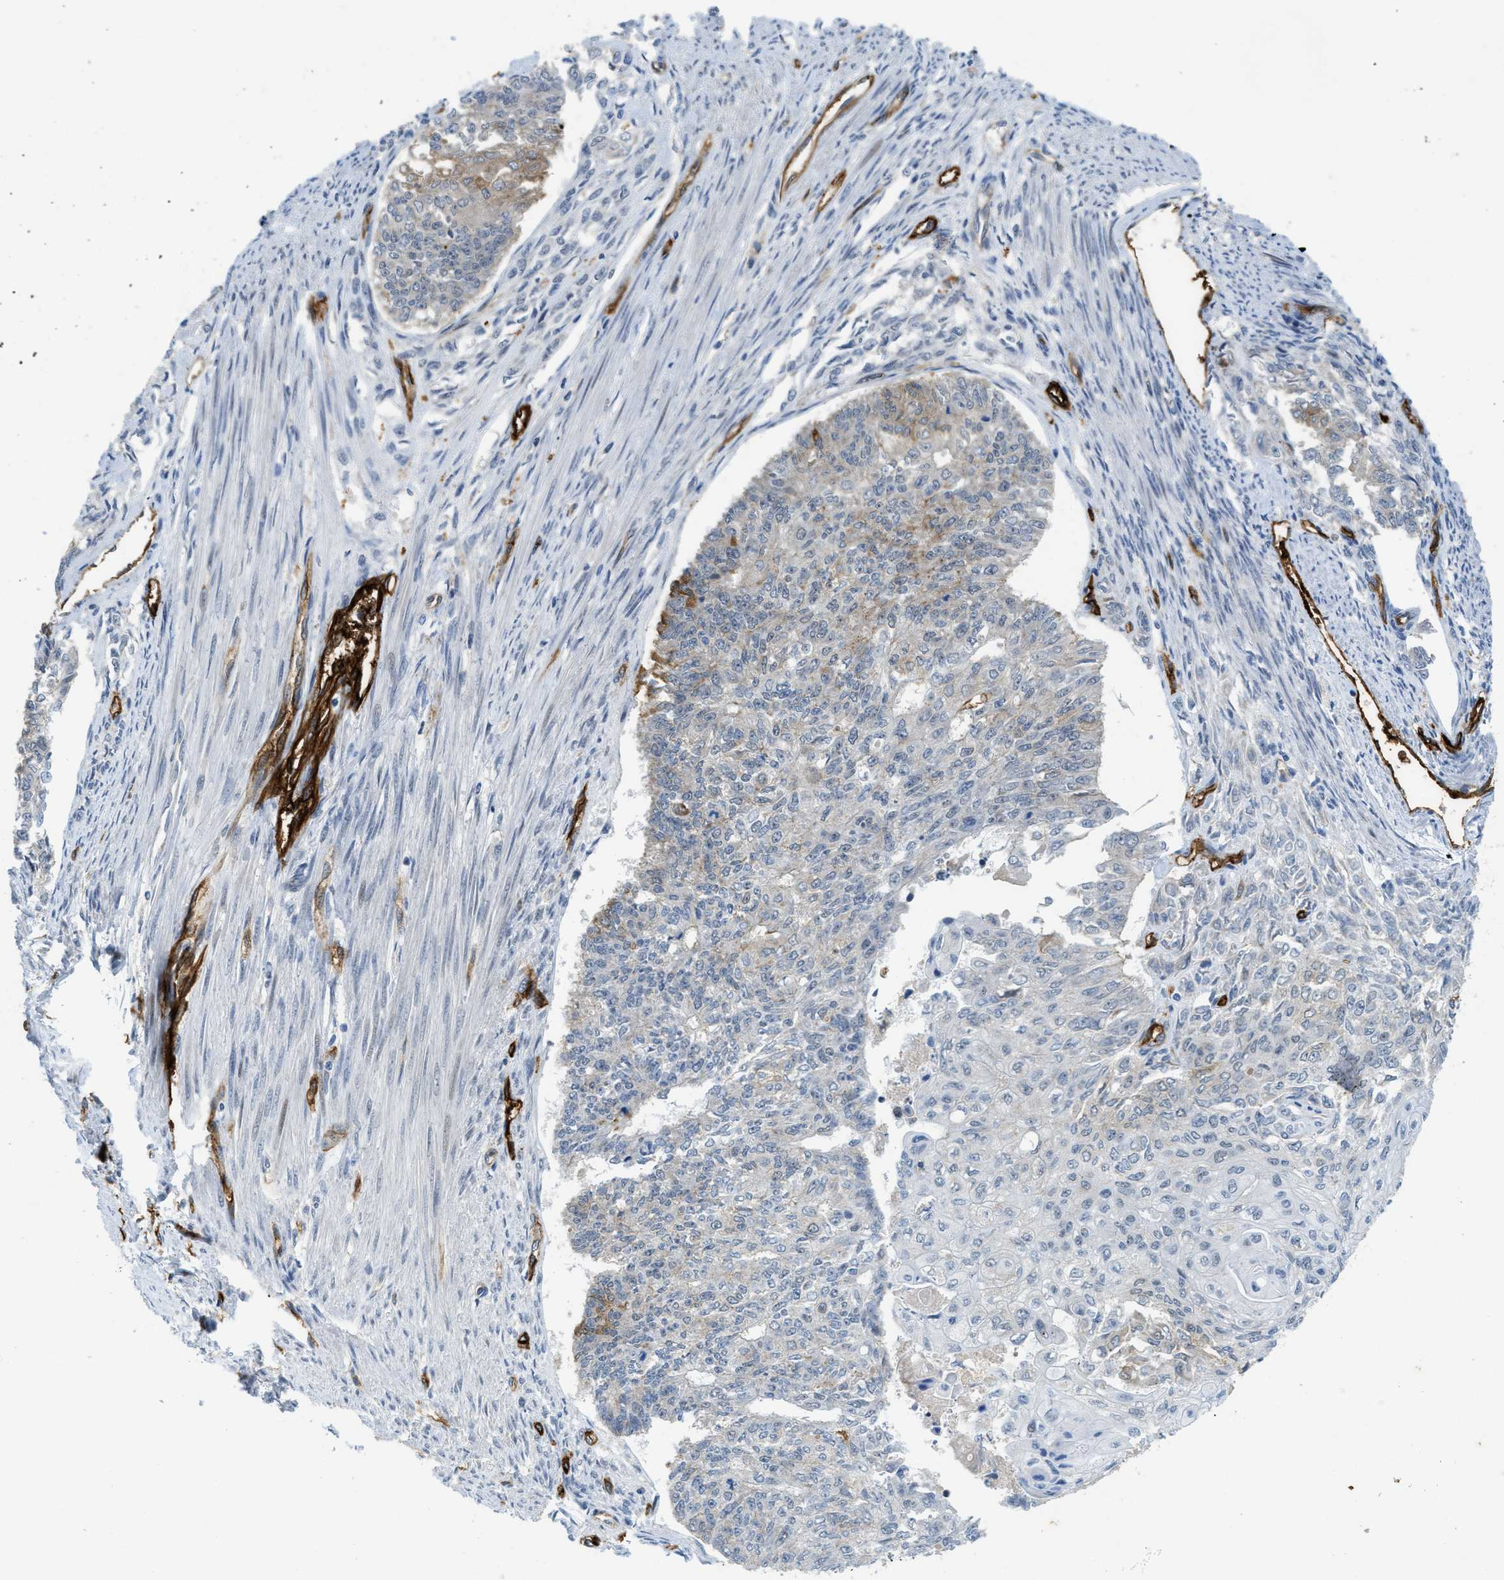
{"staining": {"intensity": "weak", "quantity": "<25%", "location": "cytoplasmic/membranous"}, "tissue": "endometrial cancer", "cell_type": "Tumor cells", "image_type": "cancer", "snomed": [{"axis": "morphology", "description": "Adenocarcinoma, NOS"}, {"axis": "topography", "description": "Endometrium"}], "caption": "Tumor cells are negative for protein expression in human endometrial adenocarcinoma.", "gene": "SLCO2A1", "patient": {"sex": "female", "age": 32}}